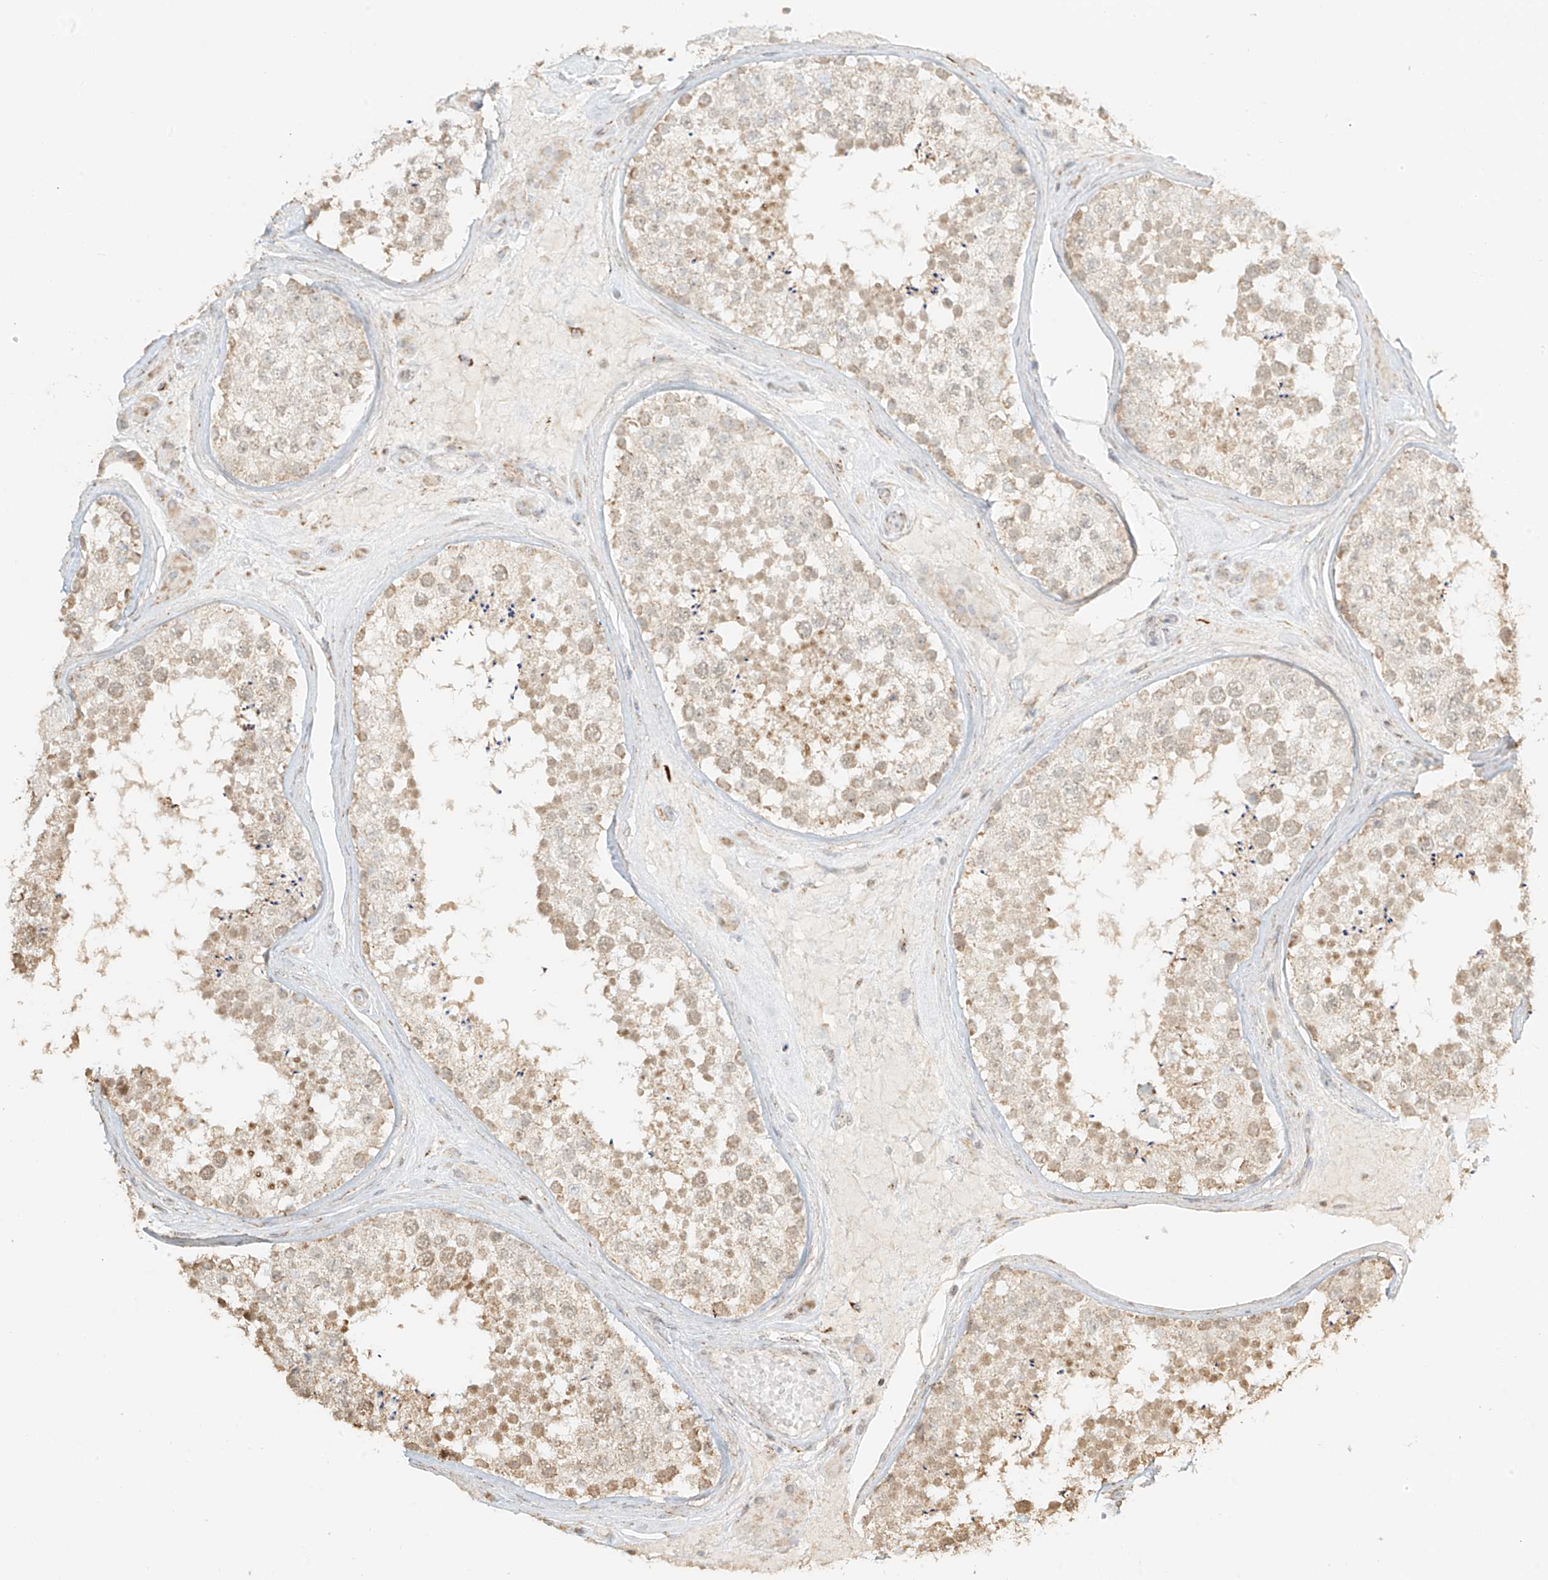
{"staining": {"intensity": "moderate", "quantity": "25%-75%", "location": "cytoplasmic/membranous,nuclear"}, "tissue": "testis", "cell_type": "Cells in seminiferous ducts", "image_type": "normal", "snomed": [{"axis": "morphology", "description": "Normal tissue, NOS"}, {"axis": "topography", "description": "Testis"}], "caption": "This histopathology image exhibits benign testis stained with immunohistochemistry (IHC) to label a protein in brown. The cytoplasmic/membranous,nuclear of cells in seminiferous ducts show moderate positivity for the protein. Nuclei are counter-stained blue.", "gene": "MIPEP", "patient": {"sex": "male", "age": 46}}